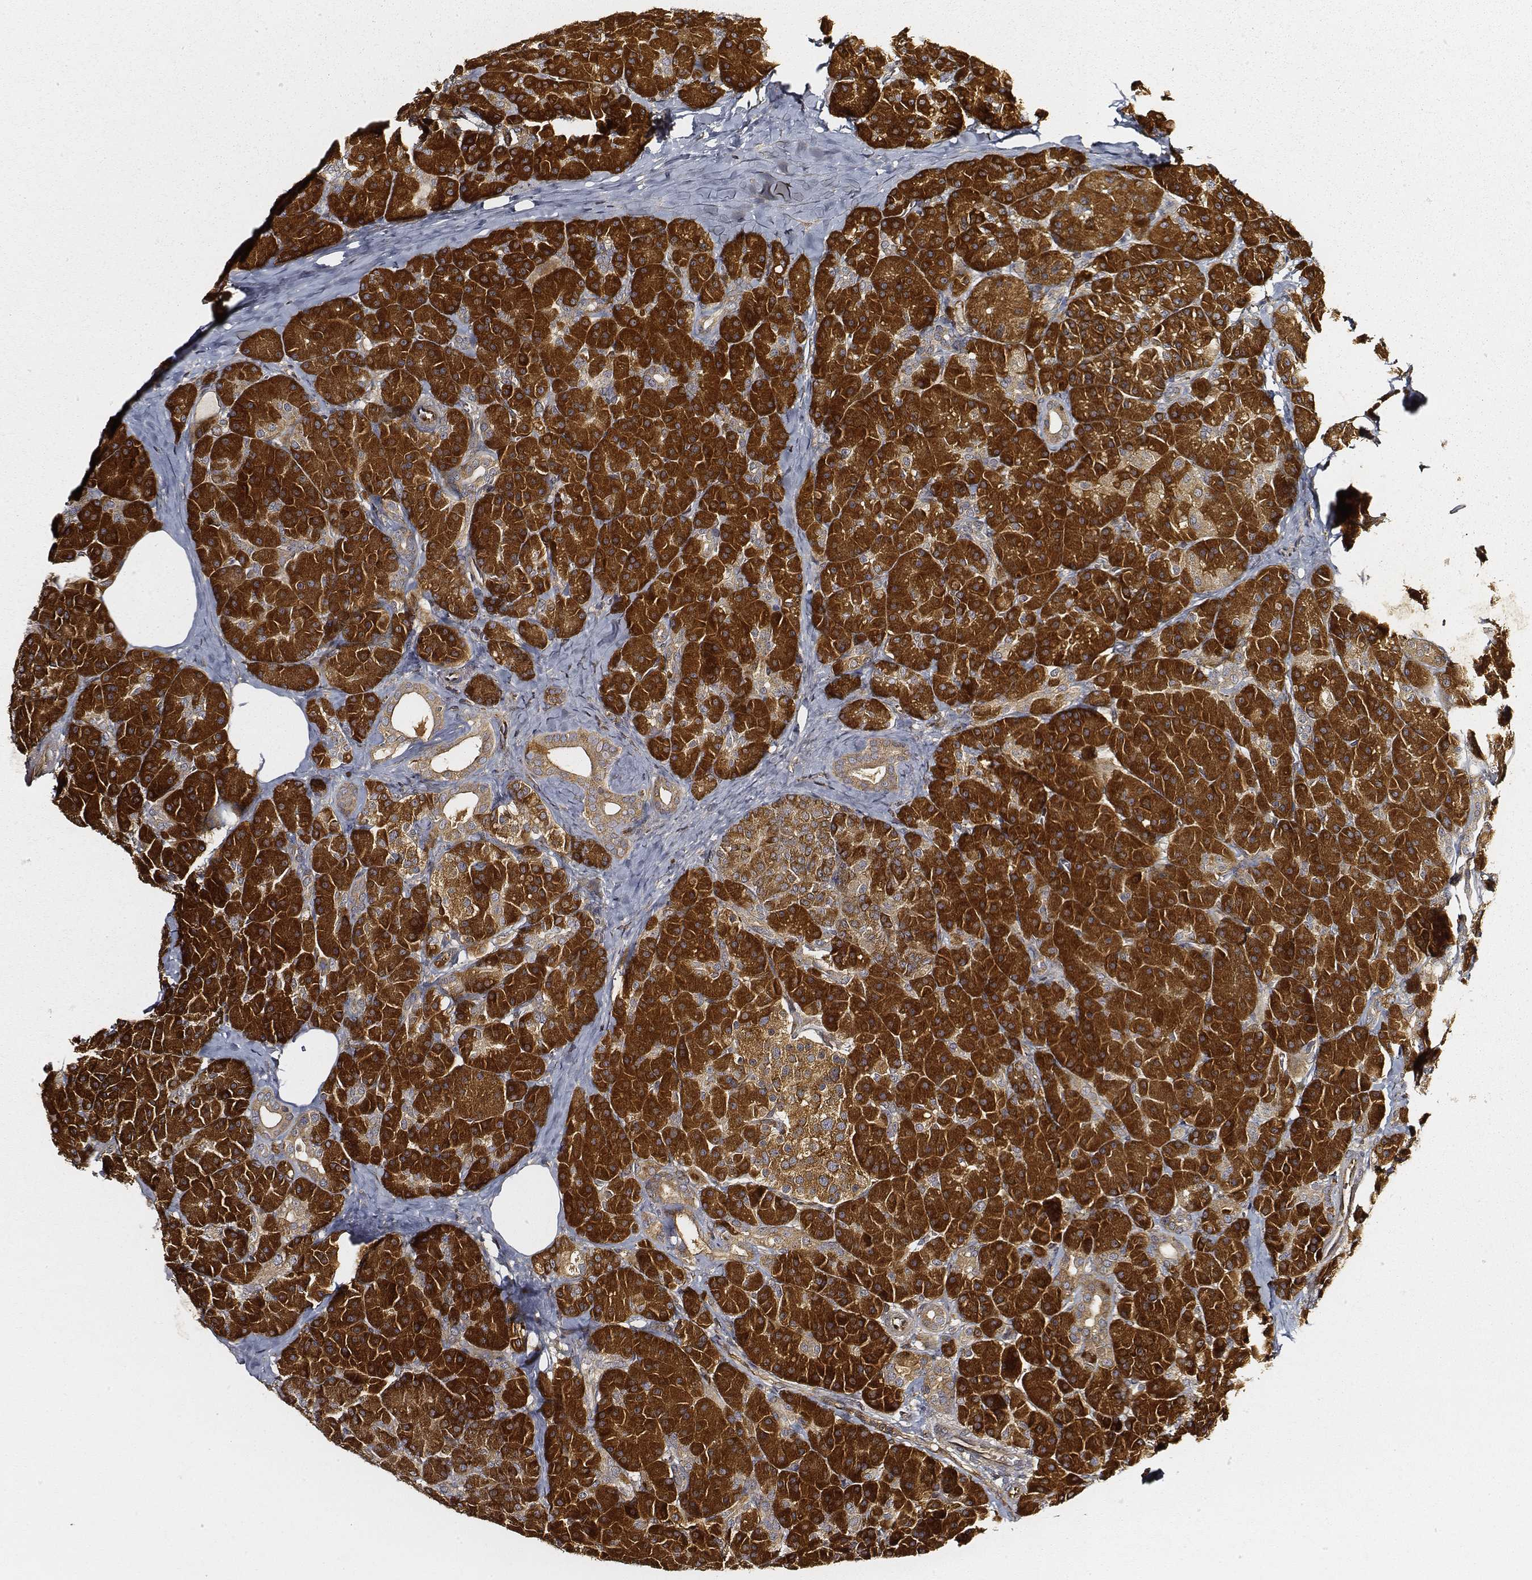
{"staining": {"intensity": "strong", "quantity": ">75%", "location": "cytoplasmic/membranous"}, "tissue": "pancreas", "cell_type": "Exocrine glandular cells", "image_type": "normal", "snomed": [{"axis": "morphology", "description": "Normal tissue, NOS"}, {"axis": "topography", "description": "Pancreas"}], "caption": "IHC of unremarkable human pancreas shows high levels of strong cytoplasmic/membranous positivity in about >75% of exocrine glandular cells. (brown staining indicates protein expression, while blue staining denotes nuclei).", "gene": "CARS1", "patient": {"sex": "male", "age": 57}}